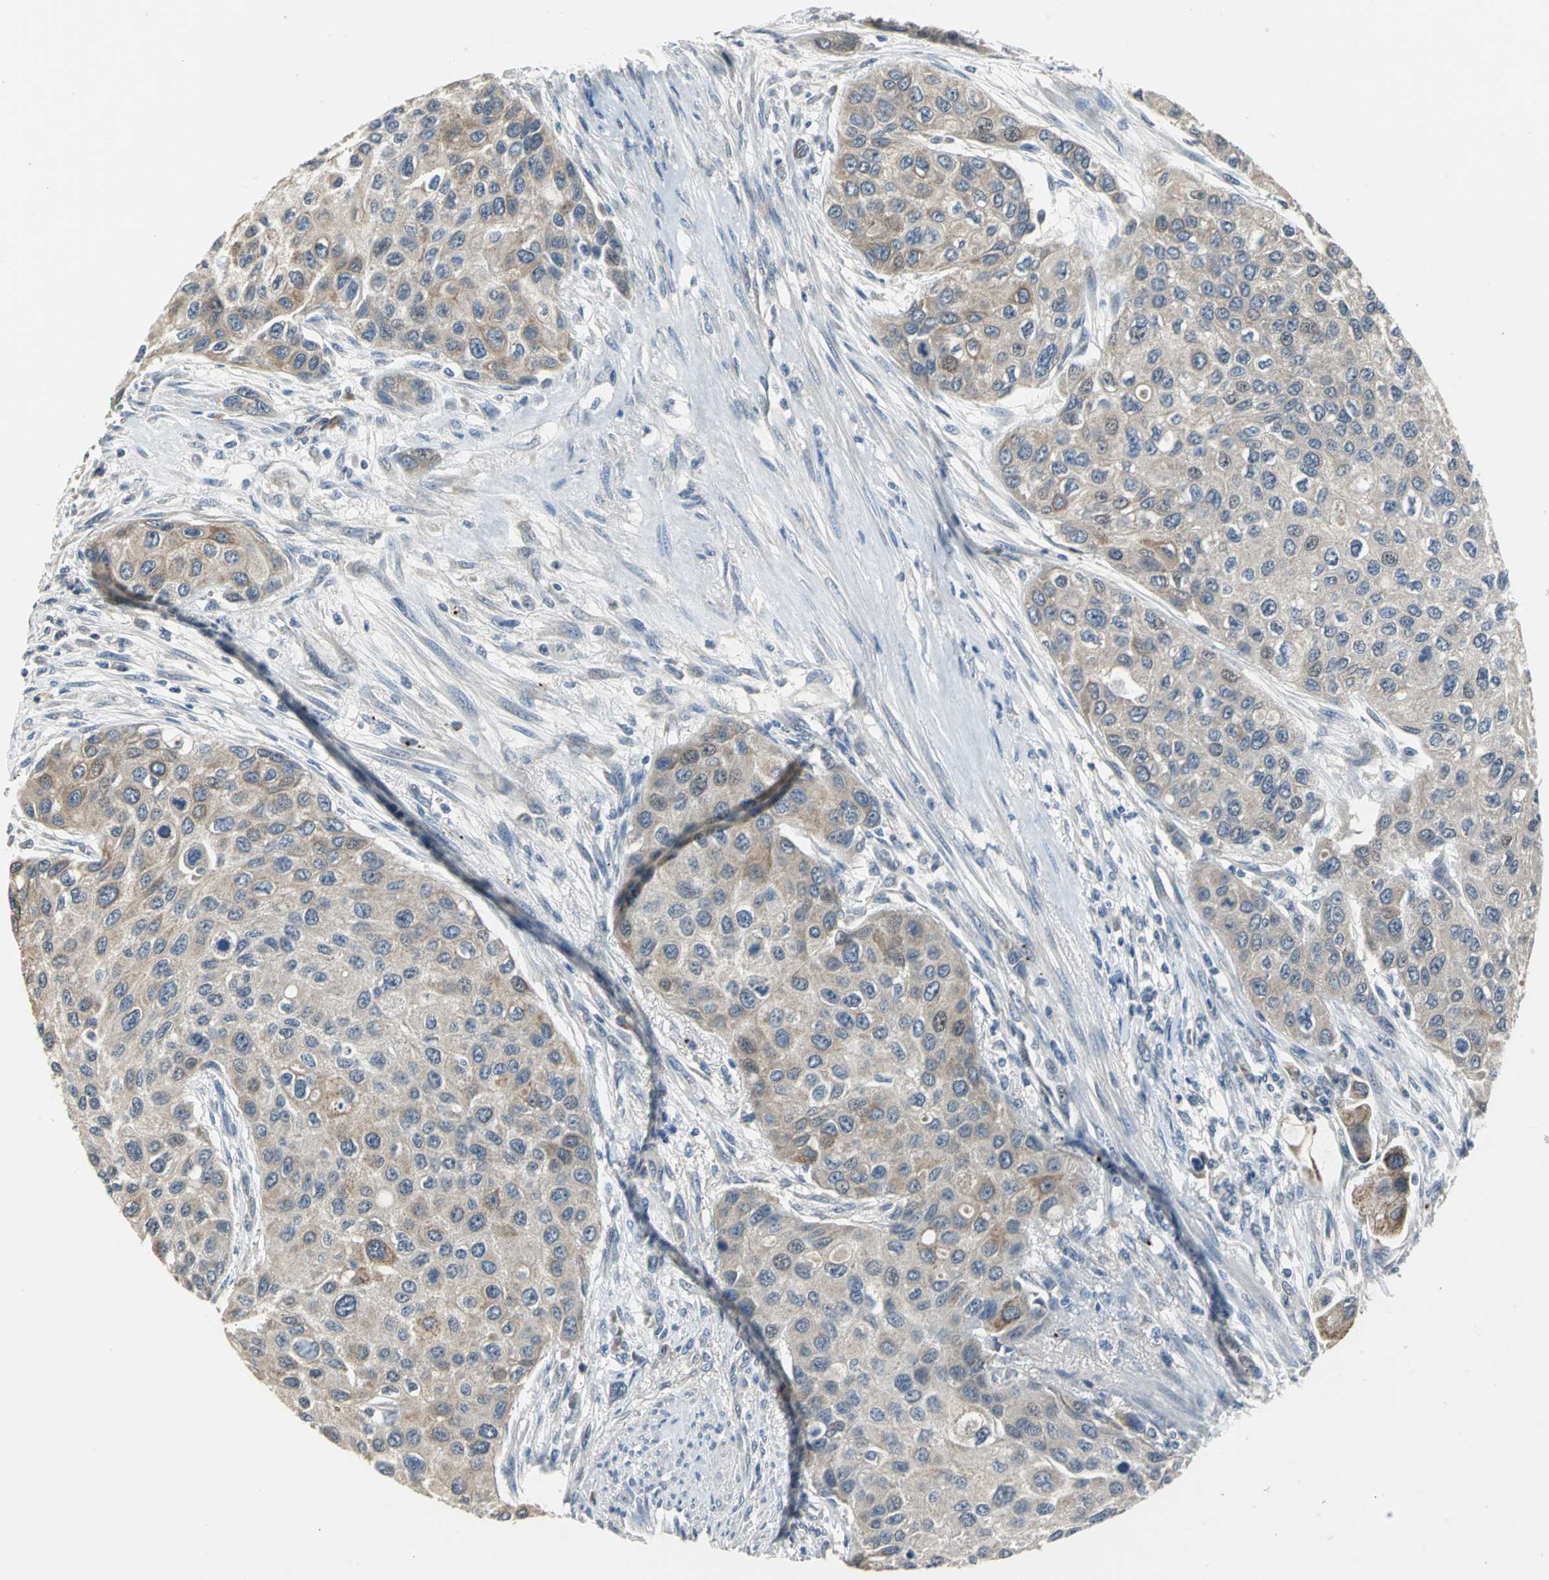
{"staining": {"intensity": "weak", "quantity": ">75%", "location": "cytoplasmic/membranous"}, "tissue": "urothelial cancer", "cell_type": "Tumor cells", "image_type": "cancer", "snomed": [{"axis": "morphology", "description": "Urothelial carcinoma, High grade"}, {"axis": "topography", "description": "Urinary bladder"}], "caption": "Immunohistochemistry (IHC) of human urothelial cancer reveals low levels of weak cytoplasmic/membranous expression in approximately >75% of tumor cells.", "gene": "JADE3", "patient": {"sex": "female", "age": 56}}